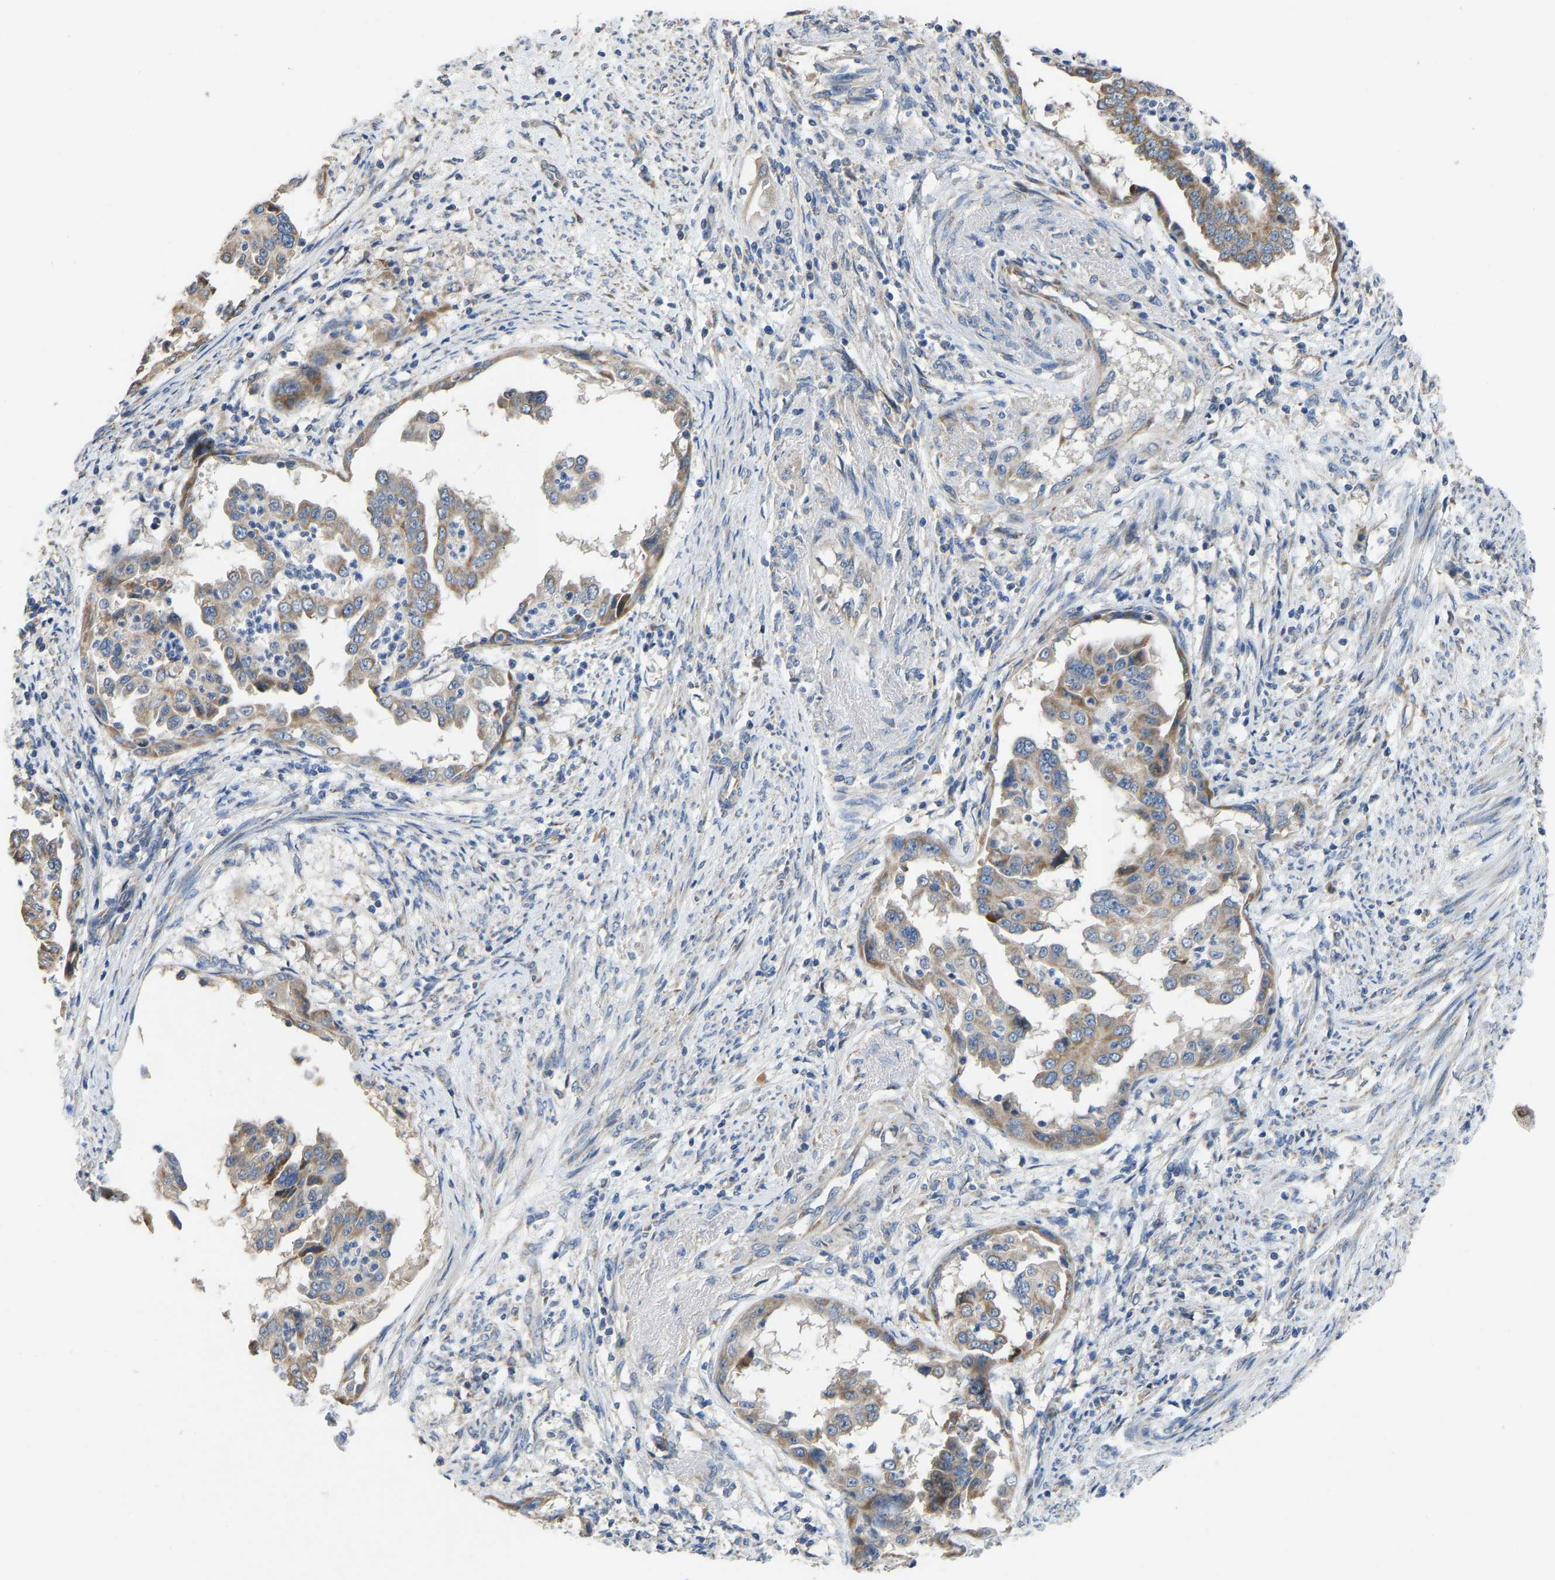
{"staining": {"intensity": "moderate", "quantity": ">75%", "location": "cytoplasmic/membranous"}, "tissue": "endometrial cancer", "cell_type": "Tumor cells", "image_type": "cancer", "snomed": [{"axis": "morphology", "description": "Adenocarcinoma, NOS"}, {"axis": "topography", "description": "Endometrium"}], "caption": "Immunohistochemical staining of endometrial cancer (adenocarcinoma) reveals moderate cytoplasmic/membranous protein staining in about >75% of tumor cells. The protein is stained brown, and the nuclei are stained in blue (DAB (3,3'-diaminobenzidine) IHC with brightfield microscopy, high magnification).", "gene": "TMEM150A", "patient": {"sex": "female", "age": 85}}